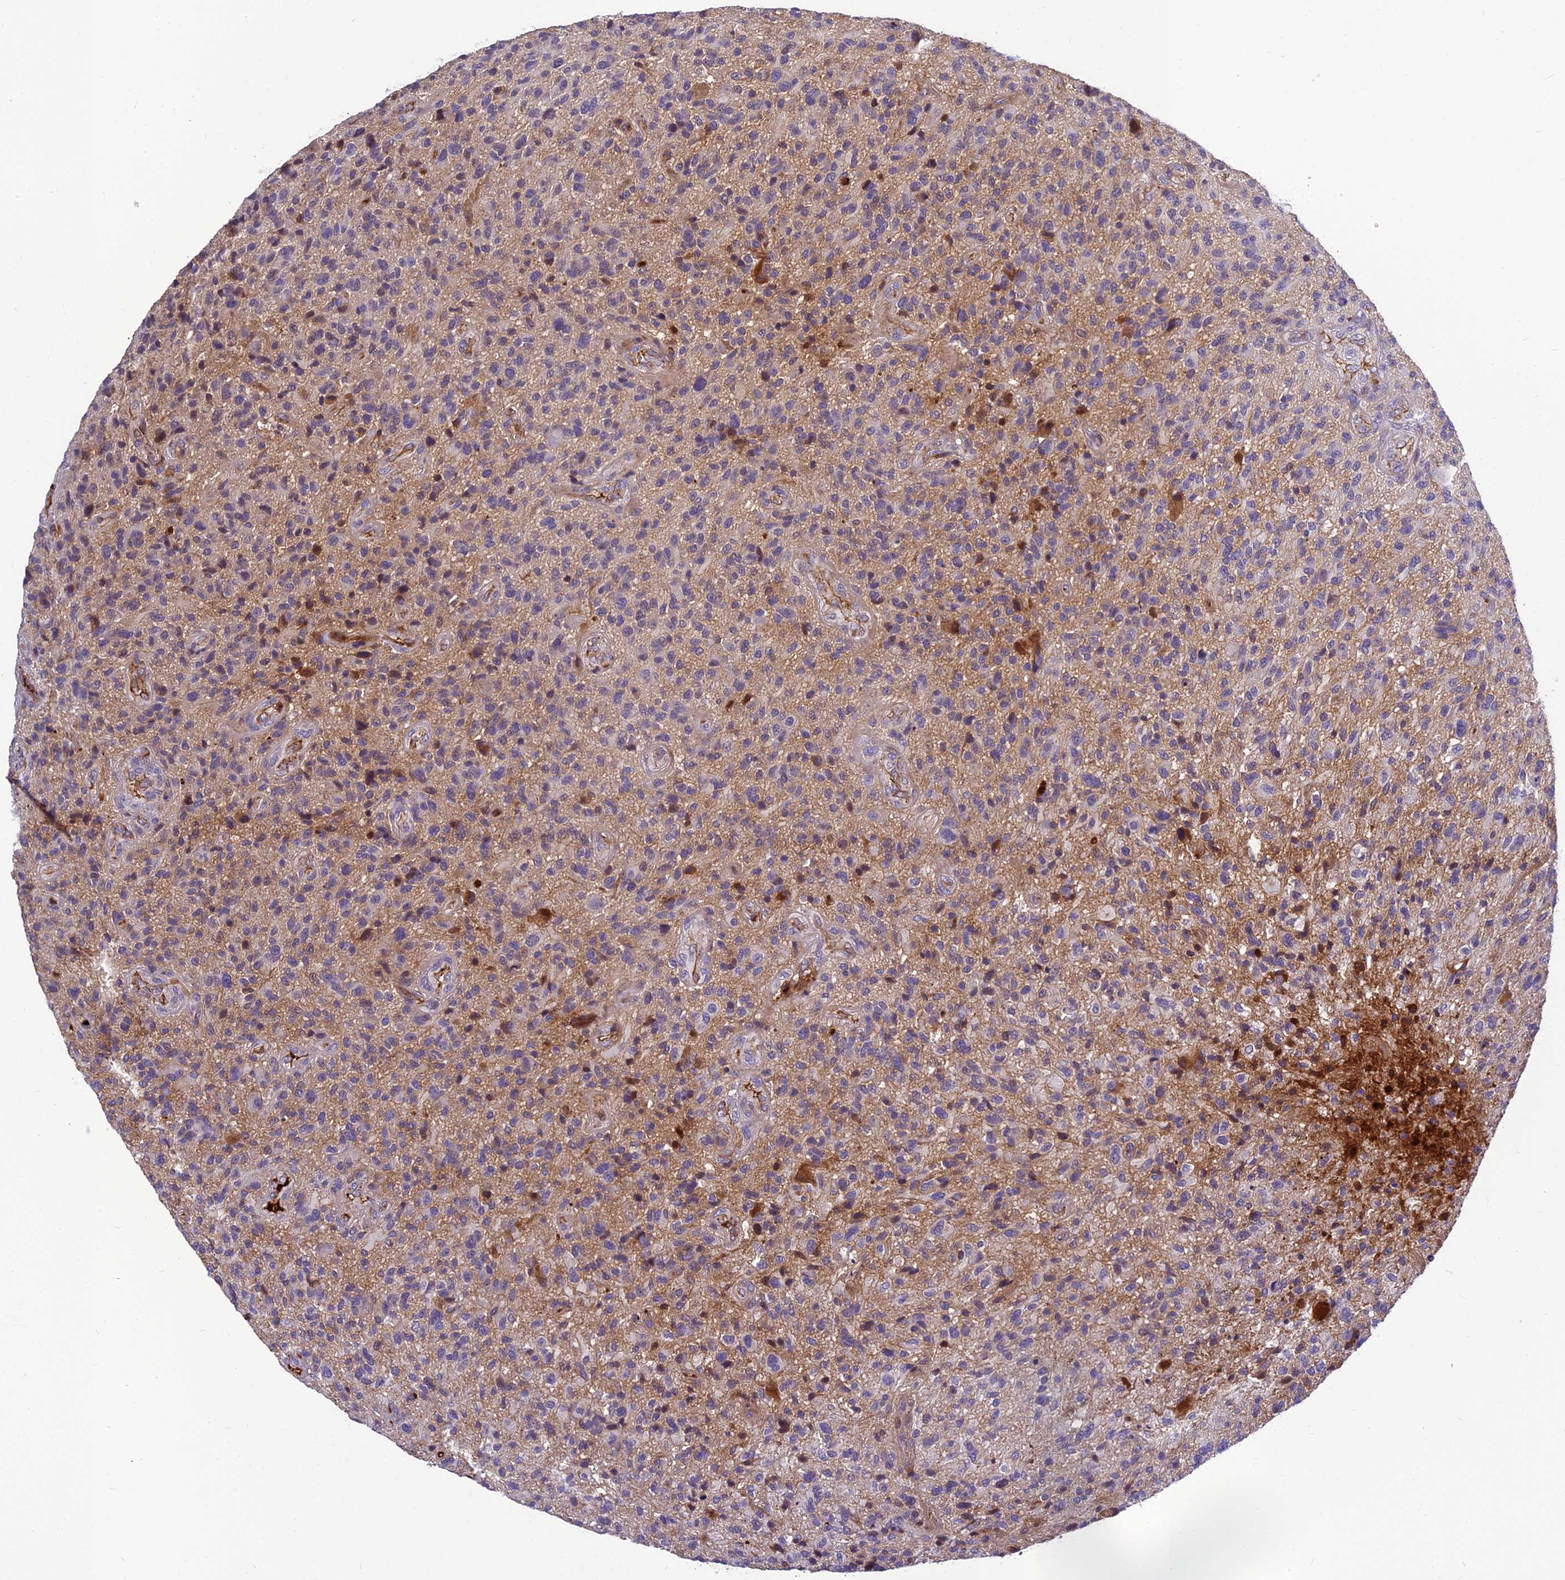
{"staining": {"intensity": "negative", "quantity": "none", "location": "none"}, "tissue": "glioma", "cell_type": "Tumor cells", "image_type": "cancer", "snomed": [{"axis": "morphology", "description": "Glioma, malignant, High grade"}, {"axis": "topography", "description": "Brain"}], "caption": "Tumor cells show no significant positivity in glioma.", "gene": "CLEC11A", "patient": {"sex": "male", "age": 47}}